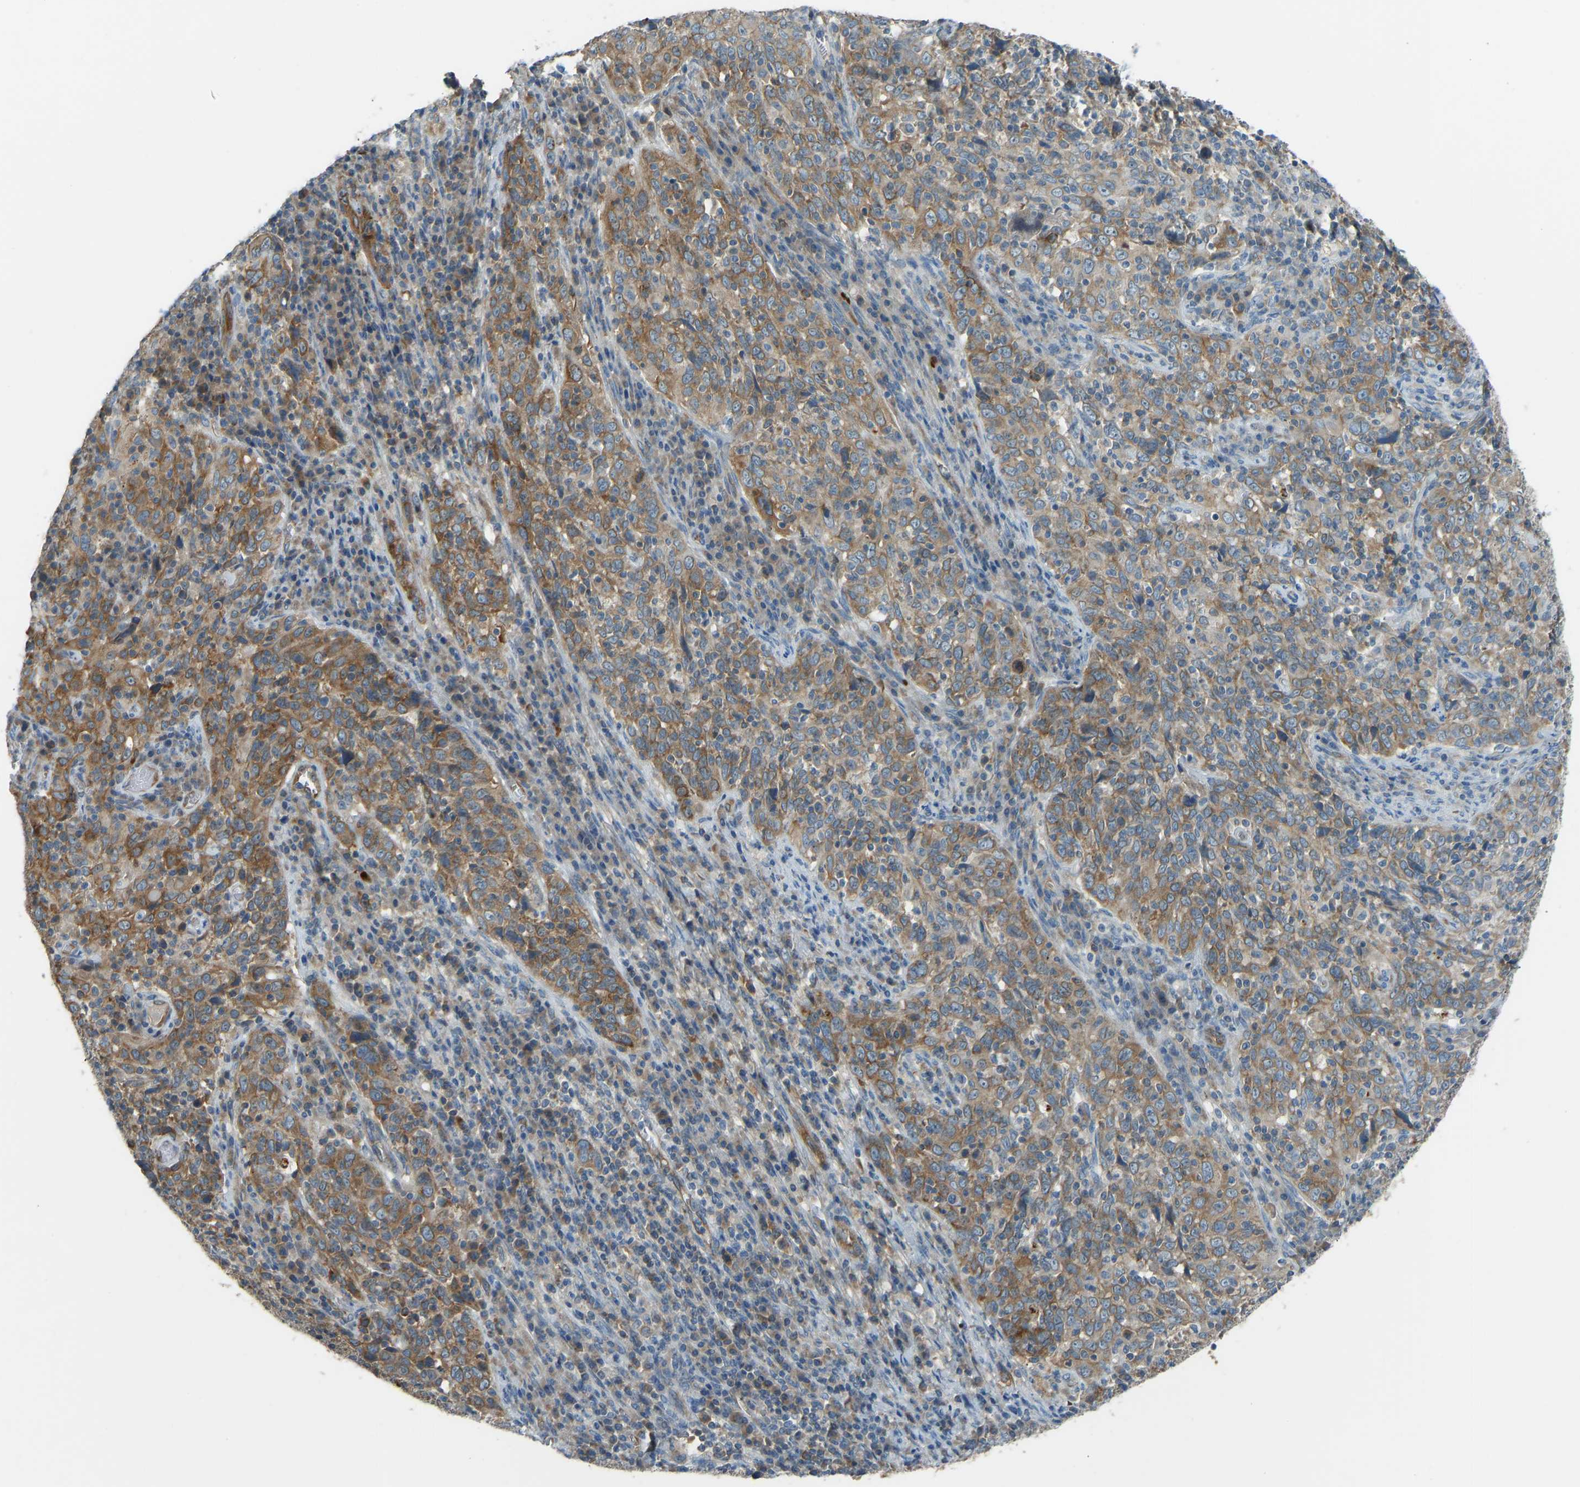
{"staining": {"intensity": "moderate", "quantity": ">75%", "location": "cytoplasmic/membranous"}, "tissue": "cervical cancer", "cell_type": "Tumor cells", "image_type": "cancer", "snomed": [{"axis": "morphology", "description": "Squamous cell carcinoma, NOS"}, {"axis": "topography", "description": "Cervix"}], "caption": "The image reveals staining of squamous cell carcinoma (cervical), revealing moderate cytoplasmic/membranous protein positivity (brown color) within tumor cells.", "gene": "STAU2", "patient": {"sex": "female", "age": 46}}